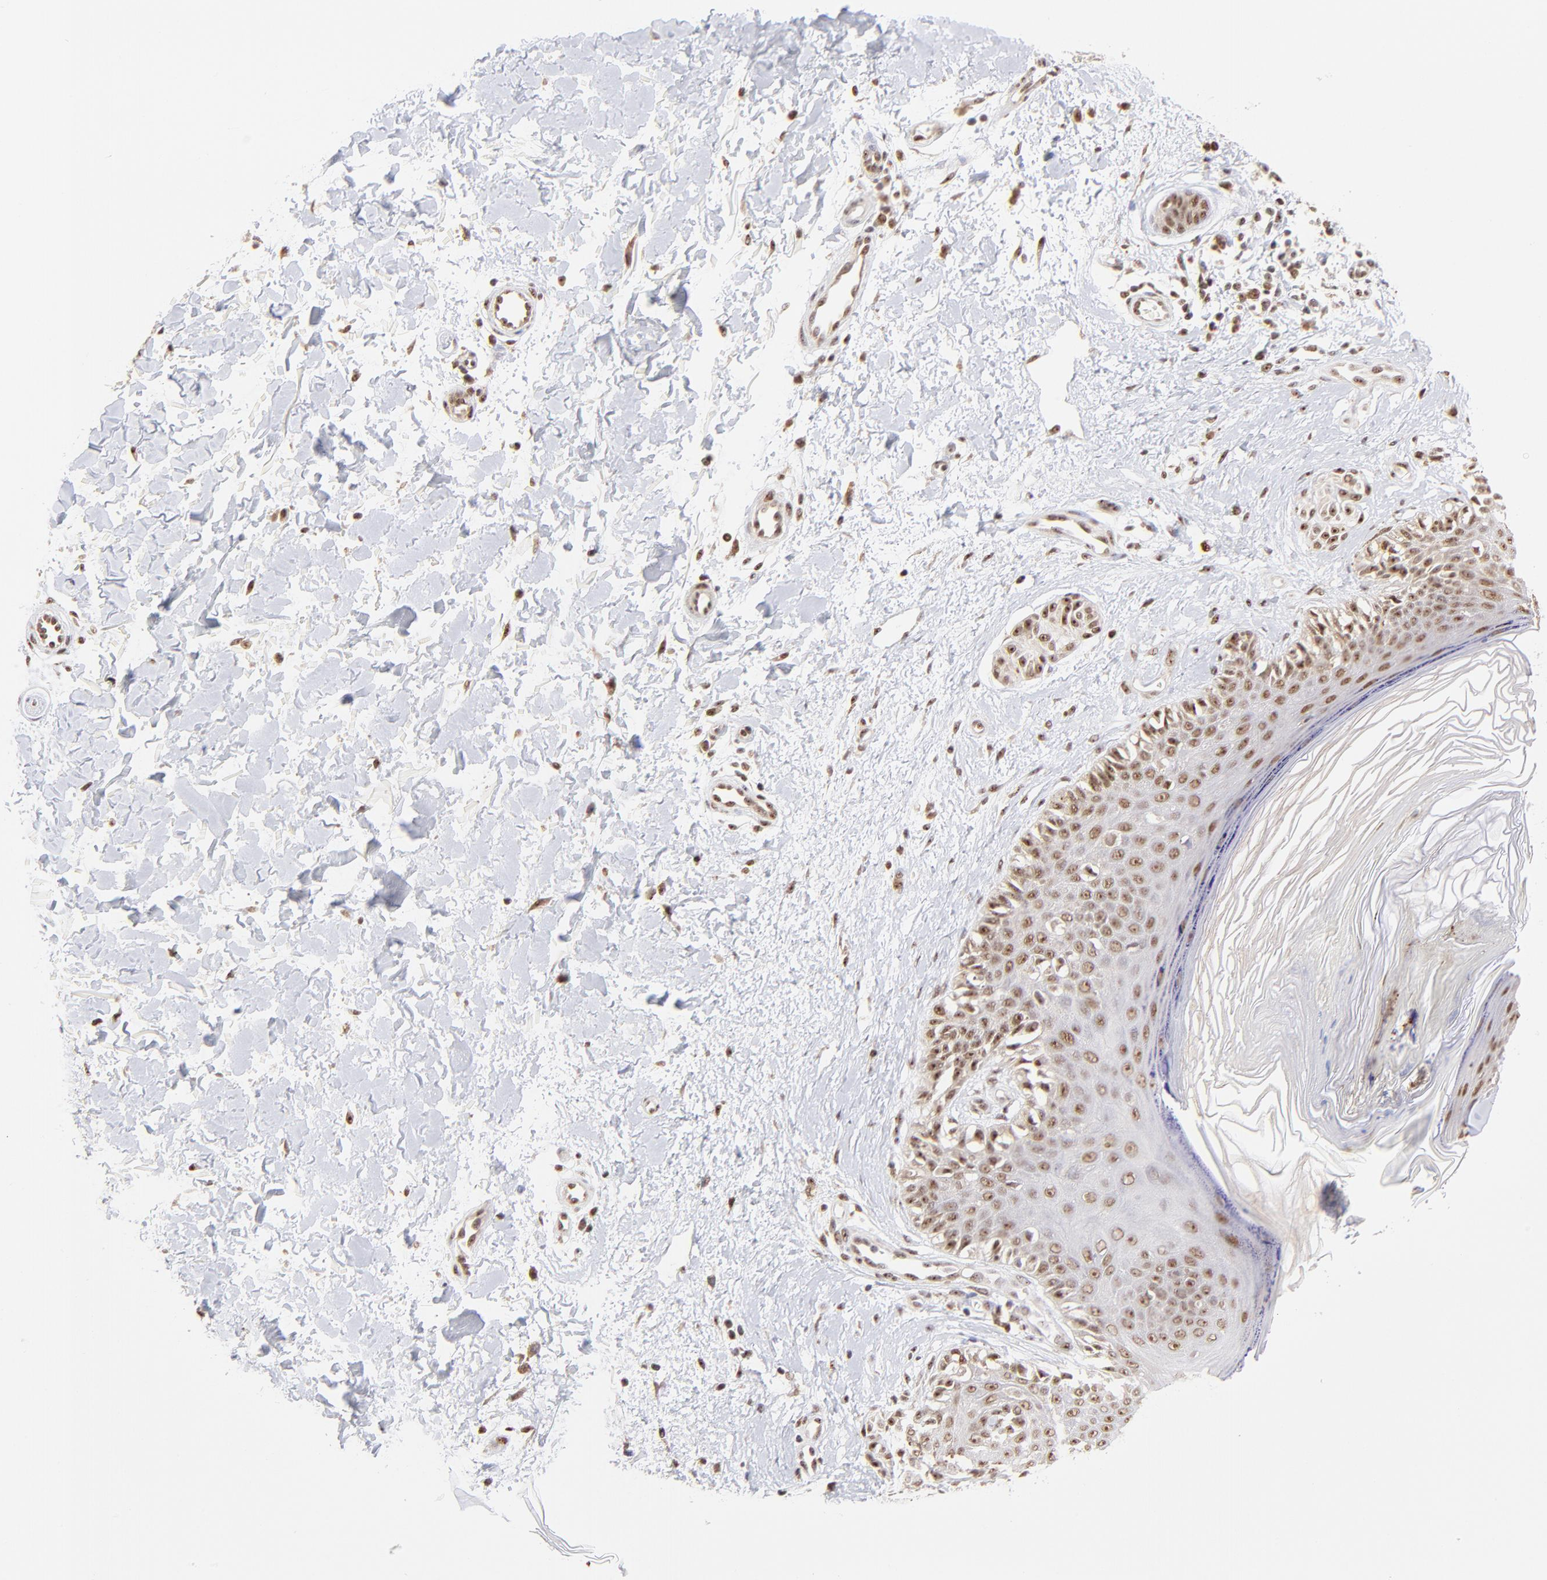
{"staining": {"intensity": "weak", "quantity": ">75%", "location": "cytoplasmic/membranous,nuclear"}, "tissue": "melanoma", "cell_type": "Tumor cells", "image_type": "cancer", "snomed": [{"axis": "morphology", "description": "Normal tissue, NOS"}, {"axis": "morphology", "description": "Malignant melanoma, NOS"}, {"axis": "topography", "description": "Skin"}], "caption": "Tumor cells show weak cytoplasmic/membranous and nuclear positivity in about >75% of cells in malignant melanoma.", "gene": "ZNF670", "patient": {"sex": "male", "age": 83}}